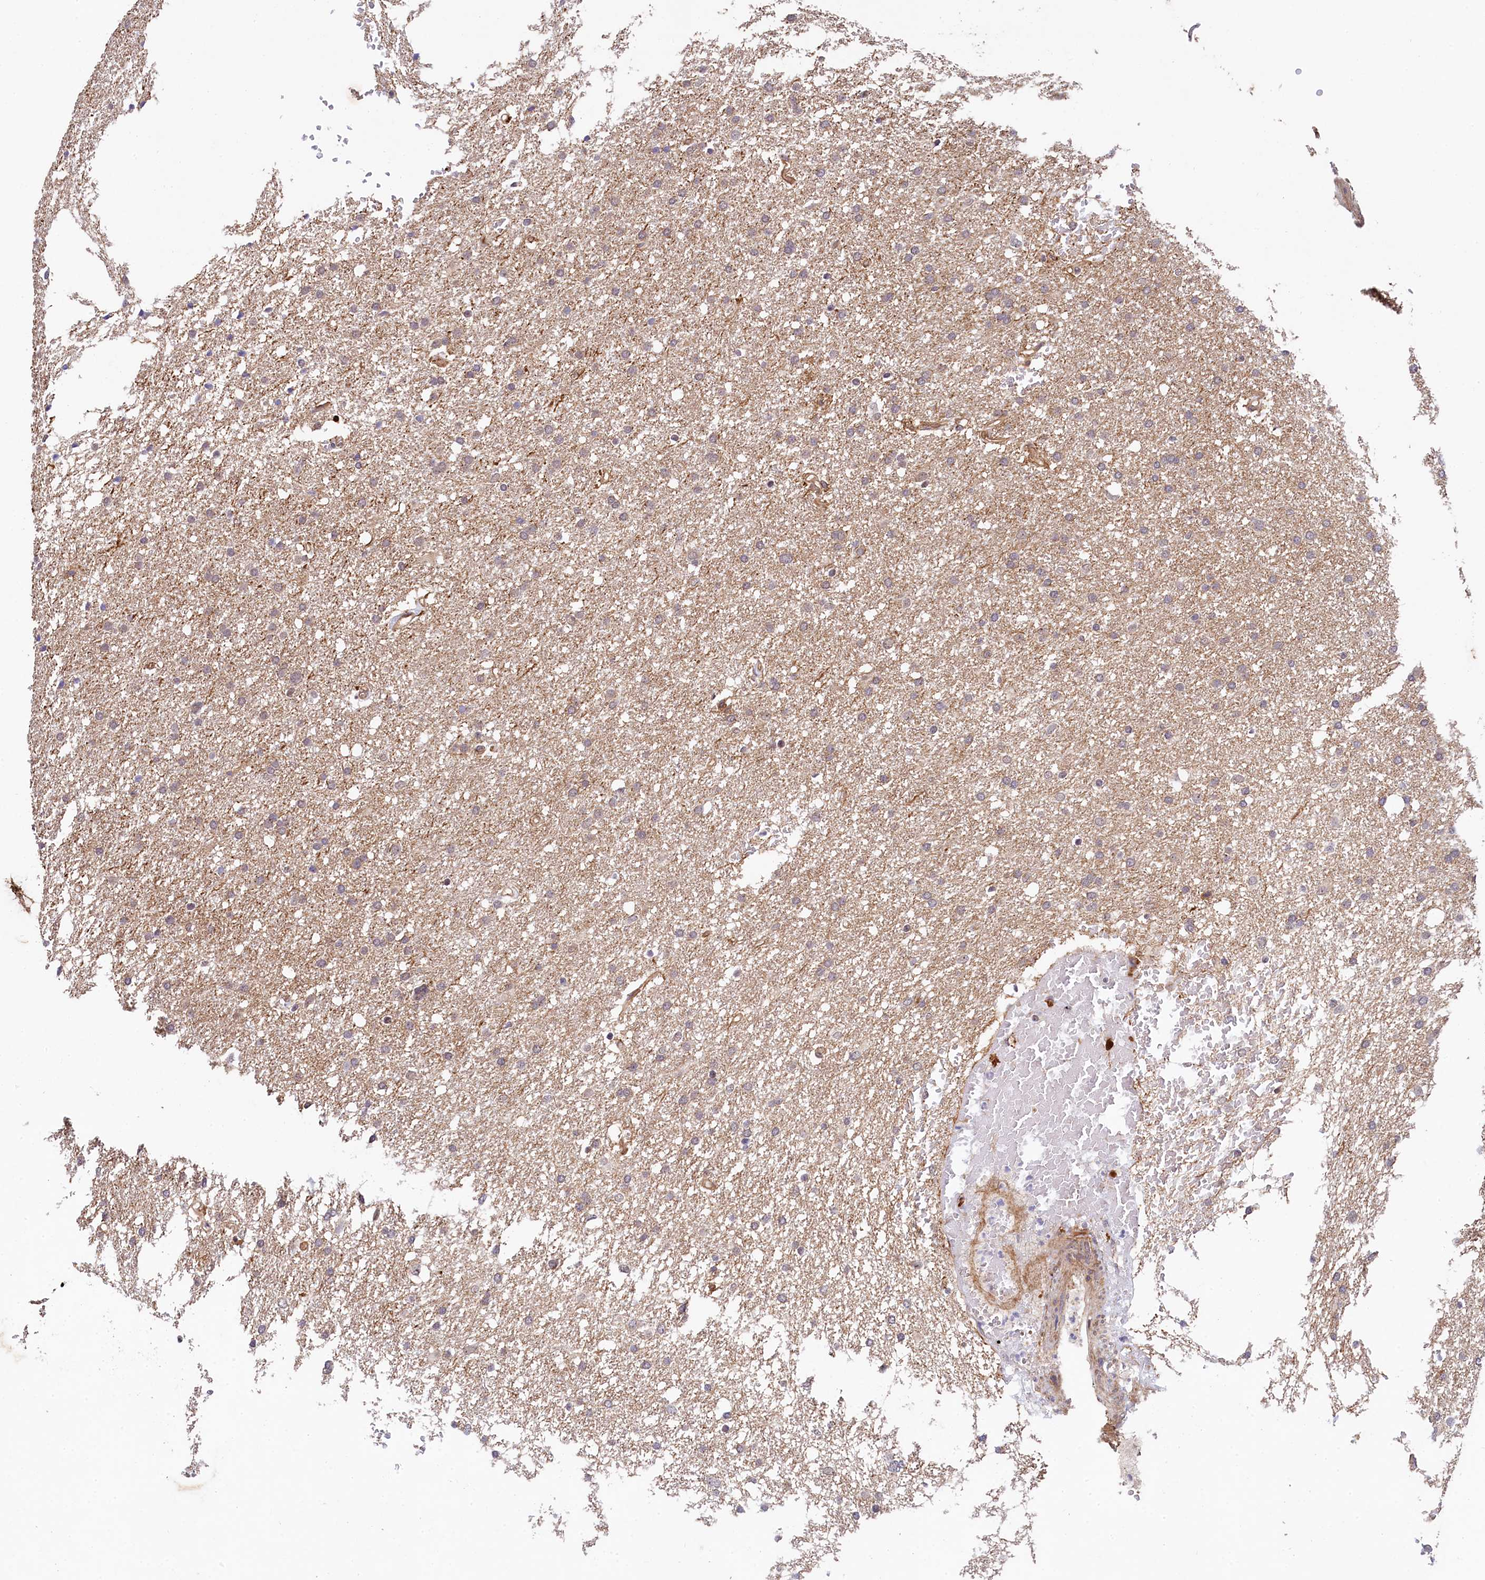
{"staining": {"intensity": "weak", "quantity": "<25%", "location": "cytoplasmic/membranous"}, "tissue": "glioma", "cell_type": "Tumor cells", "image_type": "cancer", "snomed": [{"axis": "morphology", "description": "Glioma, malignant, High grade"}, {"axis": "topography", "description": "Cerebral cortex"}], "caption": "IHC image of glioma stained for a protein (brown), which reveals no expression in tumor cells.", "gene": "ARL14EP", "patient": {"sex": "female", "age": 36}}